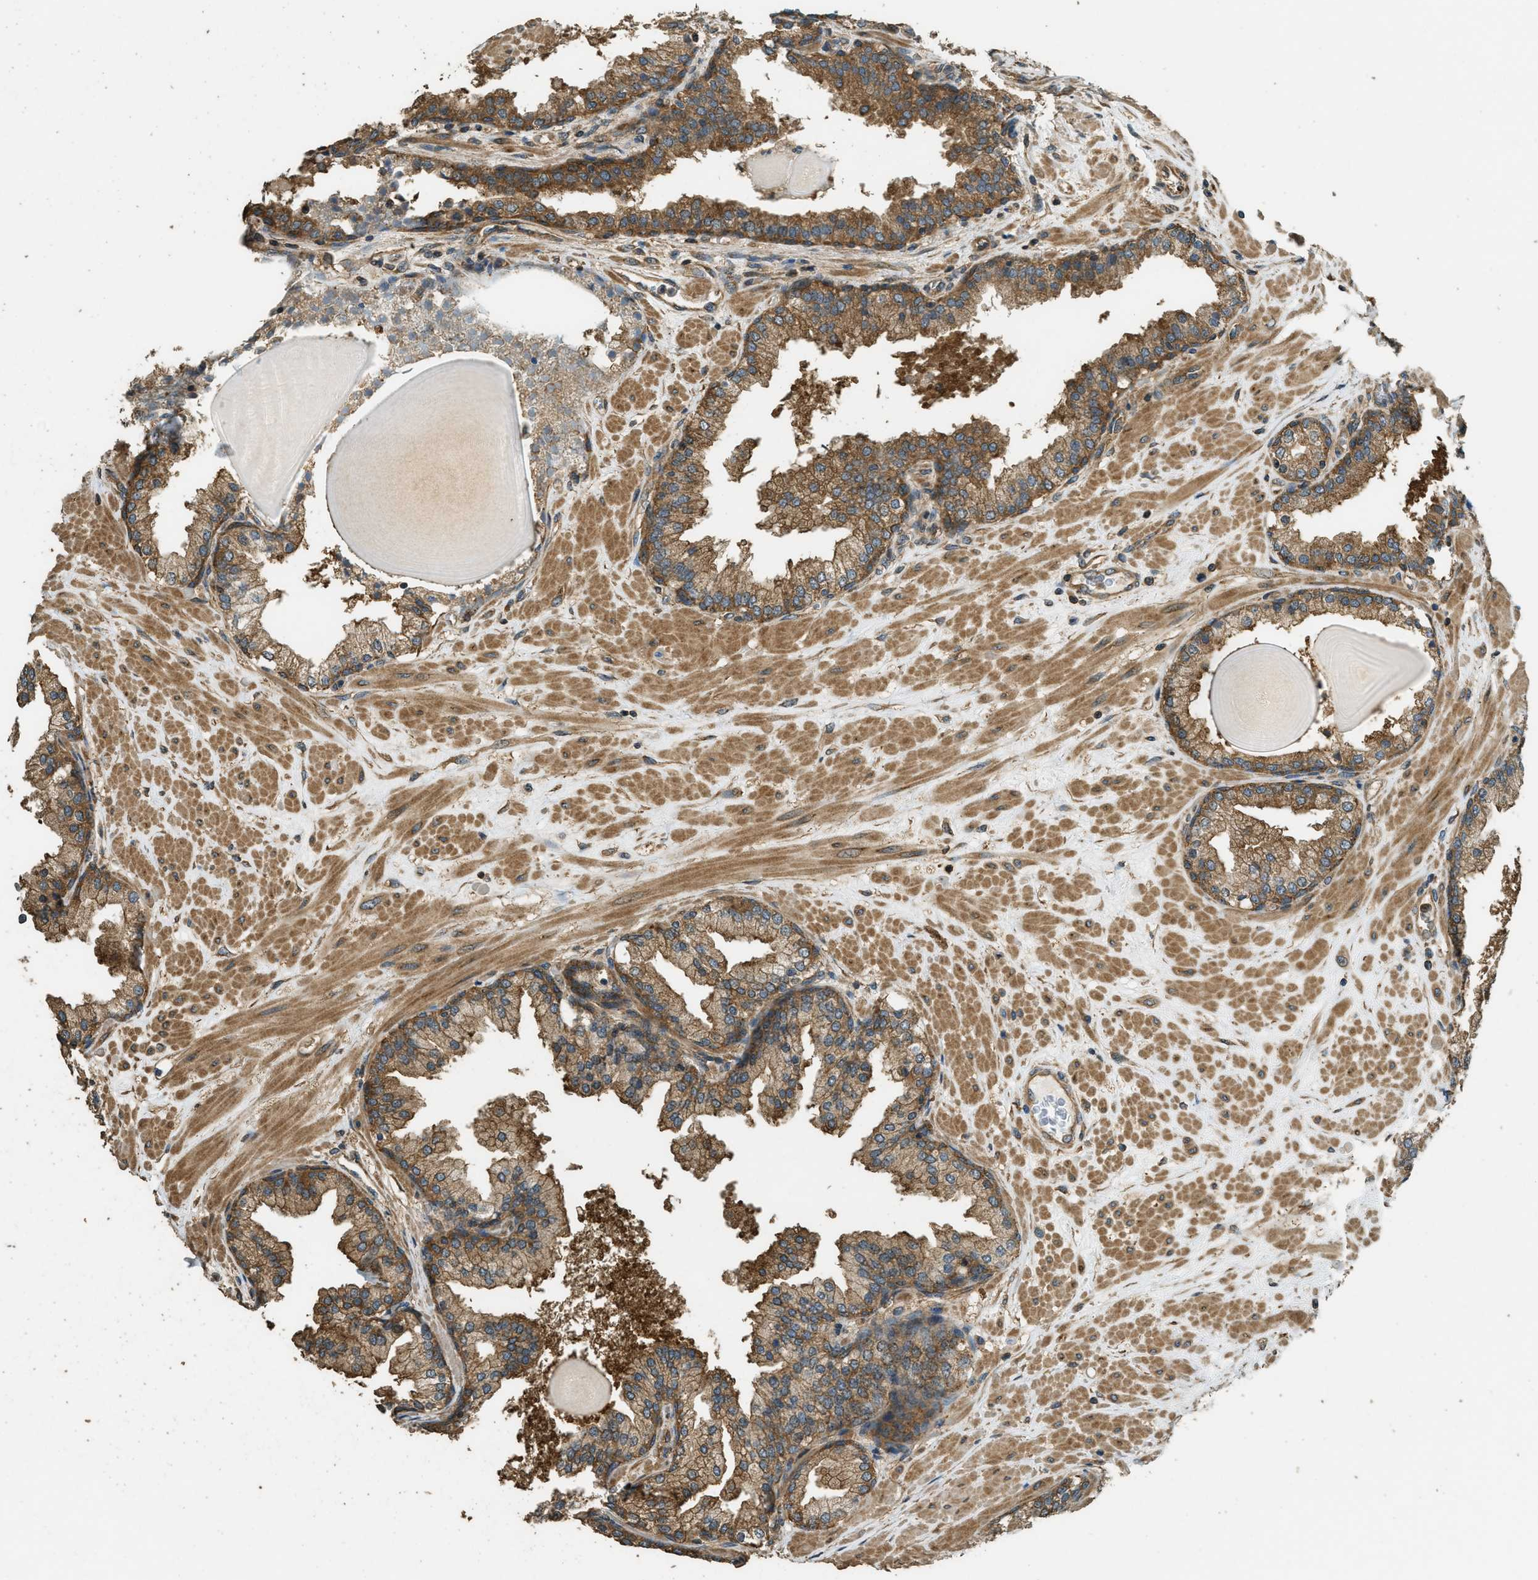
{"staining": {"intensity": "moderate", "quantity": ">75%", "location": "cytoplasmic/membranous"}, "tissue": "prostate", "cell_type": "Glandular cells", "image_type": "normal", "snomed": [{"axis": "morphology", "description": "Normal tissue, NOS"}, {"axis": "topography", "description": "Prostate"}], "caption": "DAB immunohistochemical staining of normal prostate demonstrates moderate cytoplasmic/membranous protein staining in approximately >75% of glandular cells. The protein of interest is shown in brown color, while the nuclei are stained blue.", "gene": "MARS1", "patient": {"sex": "male", "age": 51}}